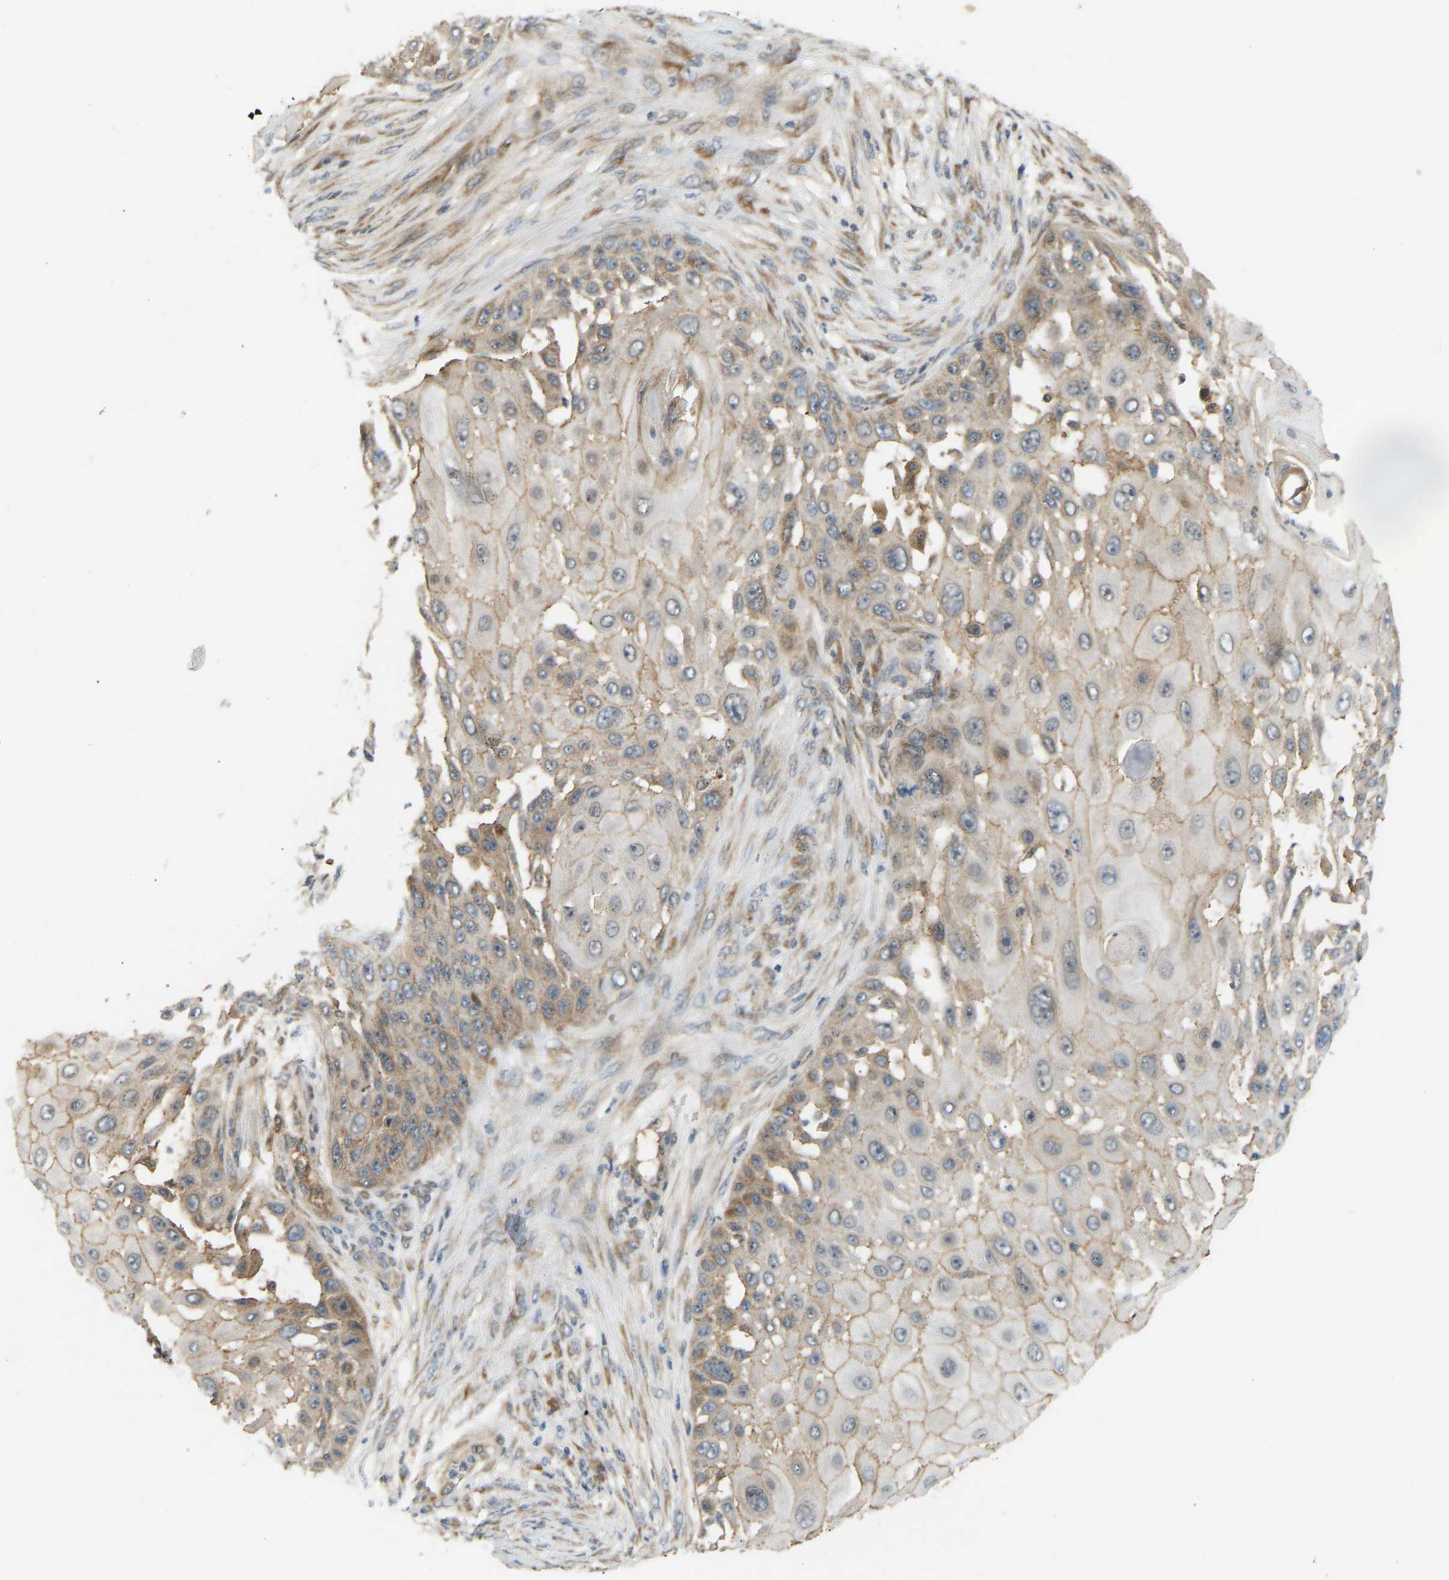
{"staining": {"intensity": "weak", "quantity": "<25%", "location": "cytoplasmic/membranous"}, "tissue": "skin cancer", "cell_type": "Tumor cells", "image_type": "cancer", "snomed": [{"axis": "morphology", "description": "Squamous cell carcinoma, NOS"}, {"axis": "topography", "description": "Skin"}], "caption": "High power microscopy photomicrograph of an IHC image of skin cancer (squamous cell carcinoma), revealing no significant staining in tumor cells.", "gene": "PTCD1", "patient": {"sex": "female", "age": 44}}